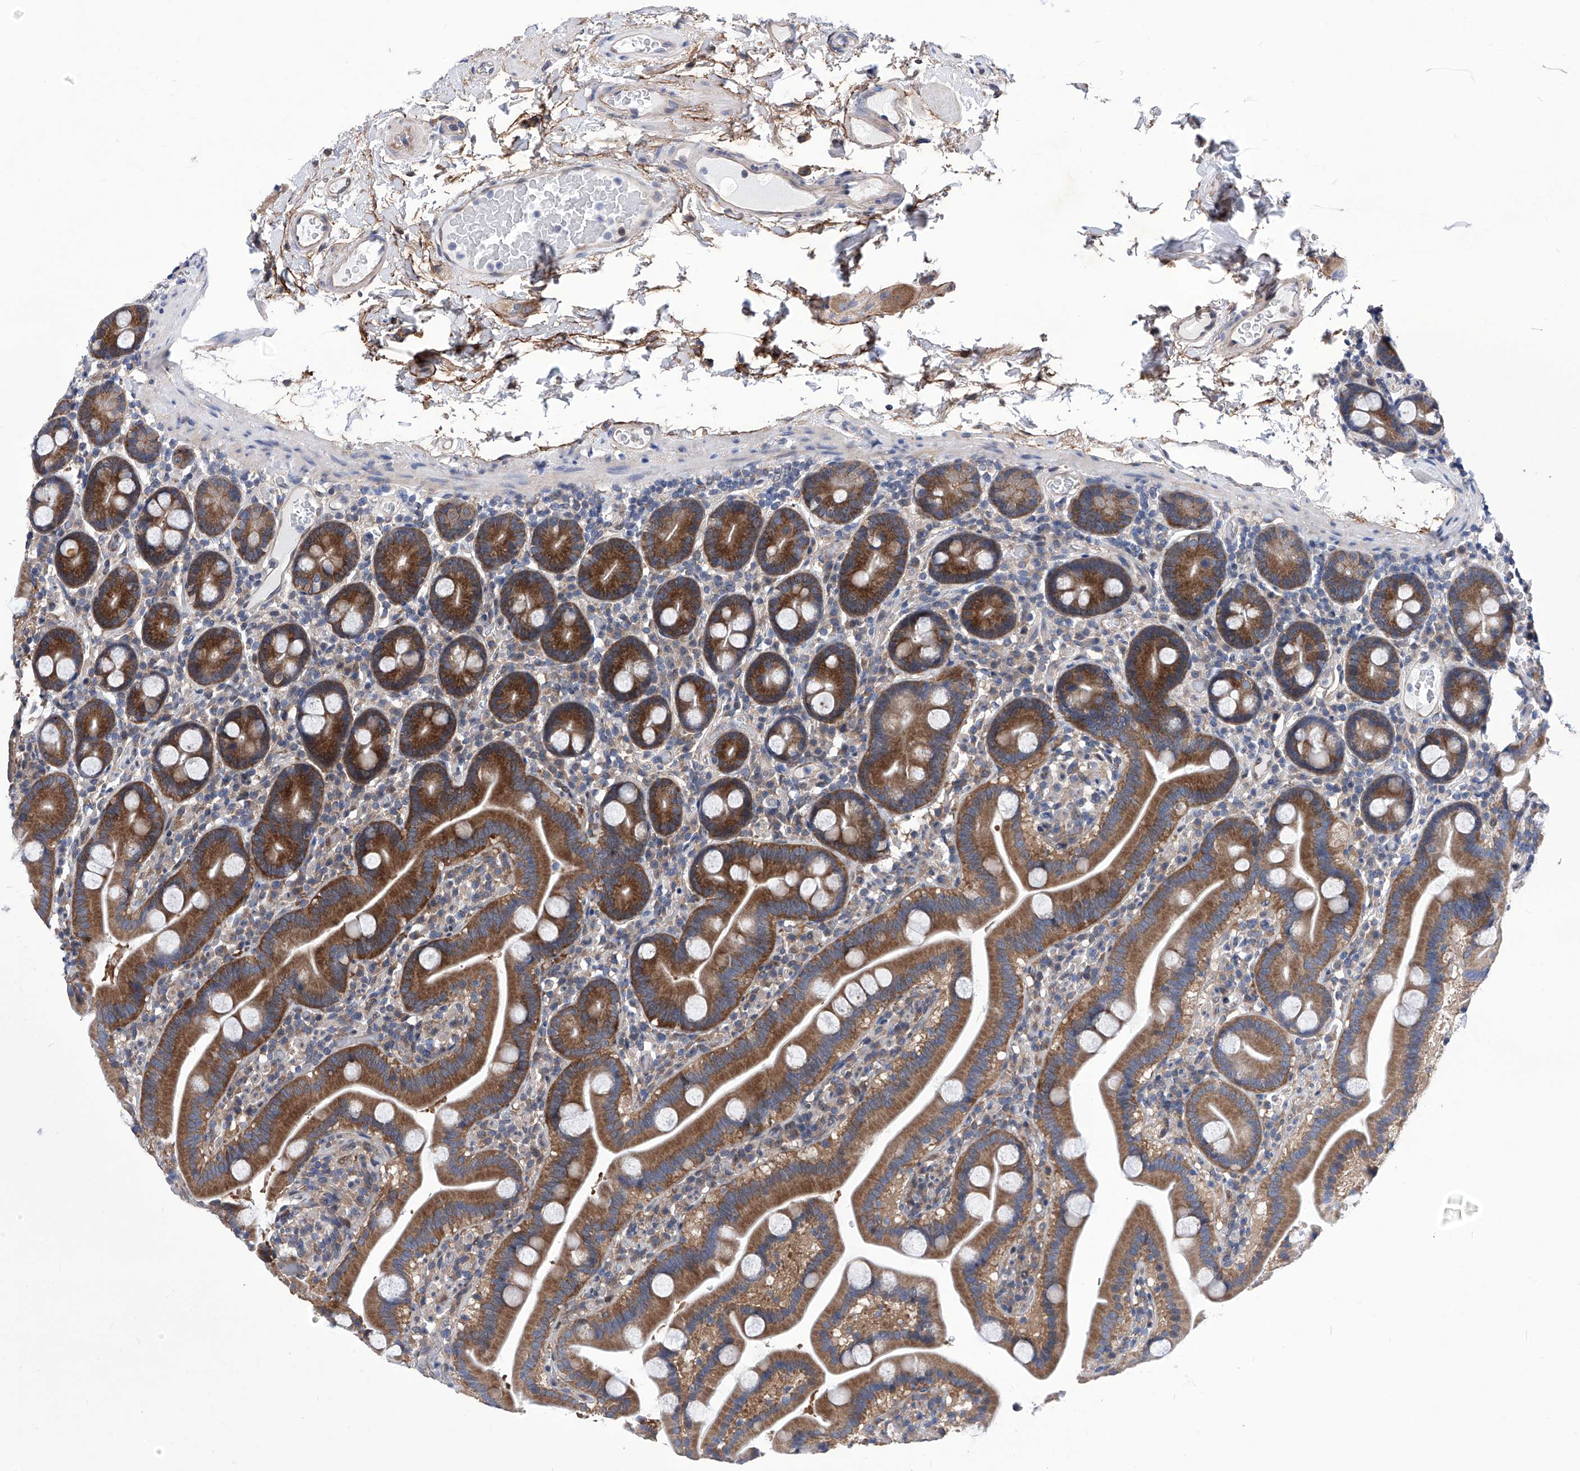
{"staining": {"intensity": "strong", "quantity": ">75%", "location": "cytoplasmic/membranous"}, "tissue": "duodenum", "cell_type": "Glandular cells", "image_type": "normal", "snomed": [{"axis": "morphology", "description": "Normal tissue, NOS"}, {"axis": "topography", "description": "Duodenum"}], "caption": "IHC of normal human duodenum shows high levels of strong cytoplasmic/membranous staining in about >75% of glandular cells. The protein is shown in brown color, while the nuclei are stained blue.", "gene": "KTI12", "patient": {"sex": "male", "age": 55}}